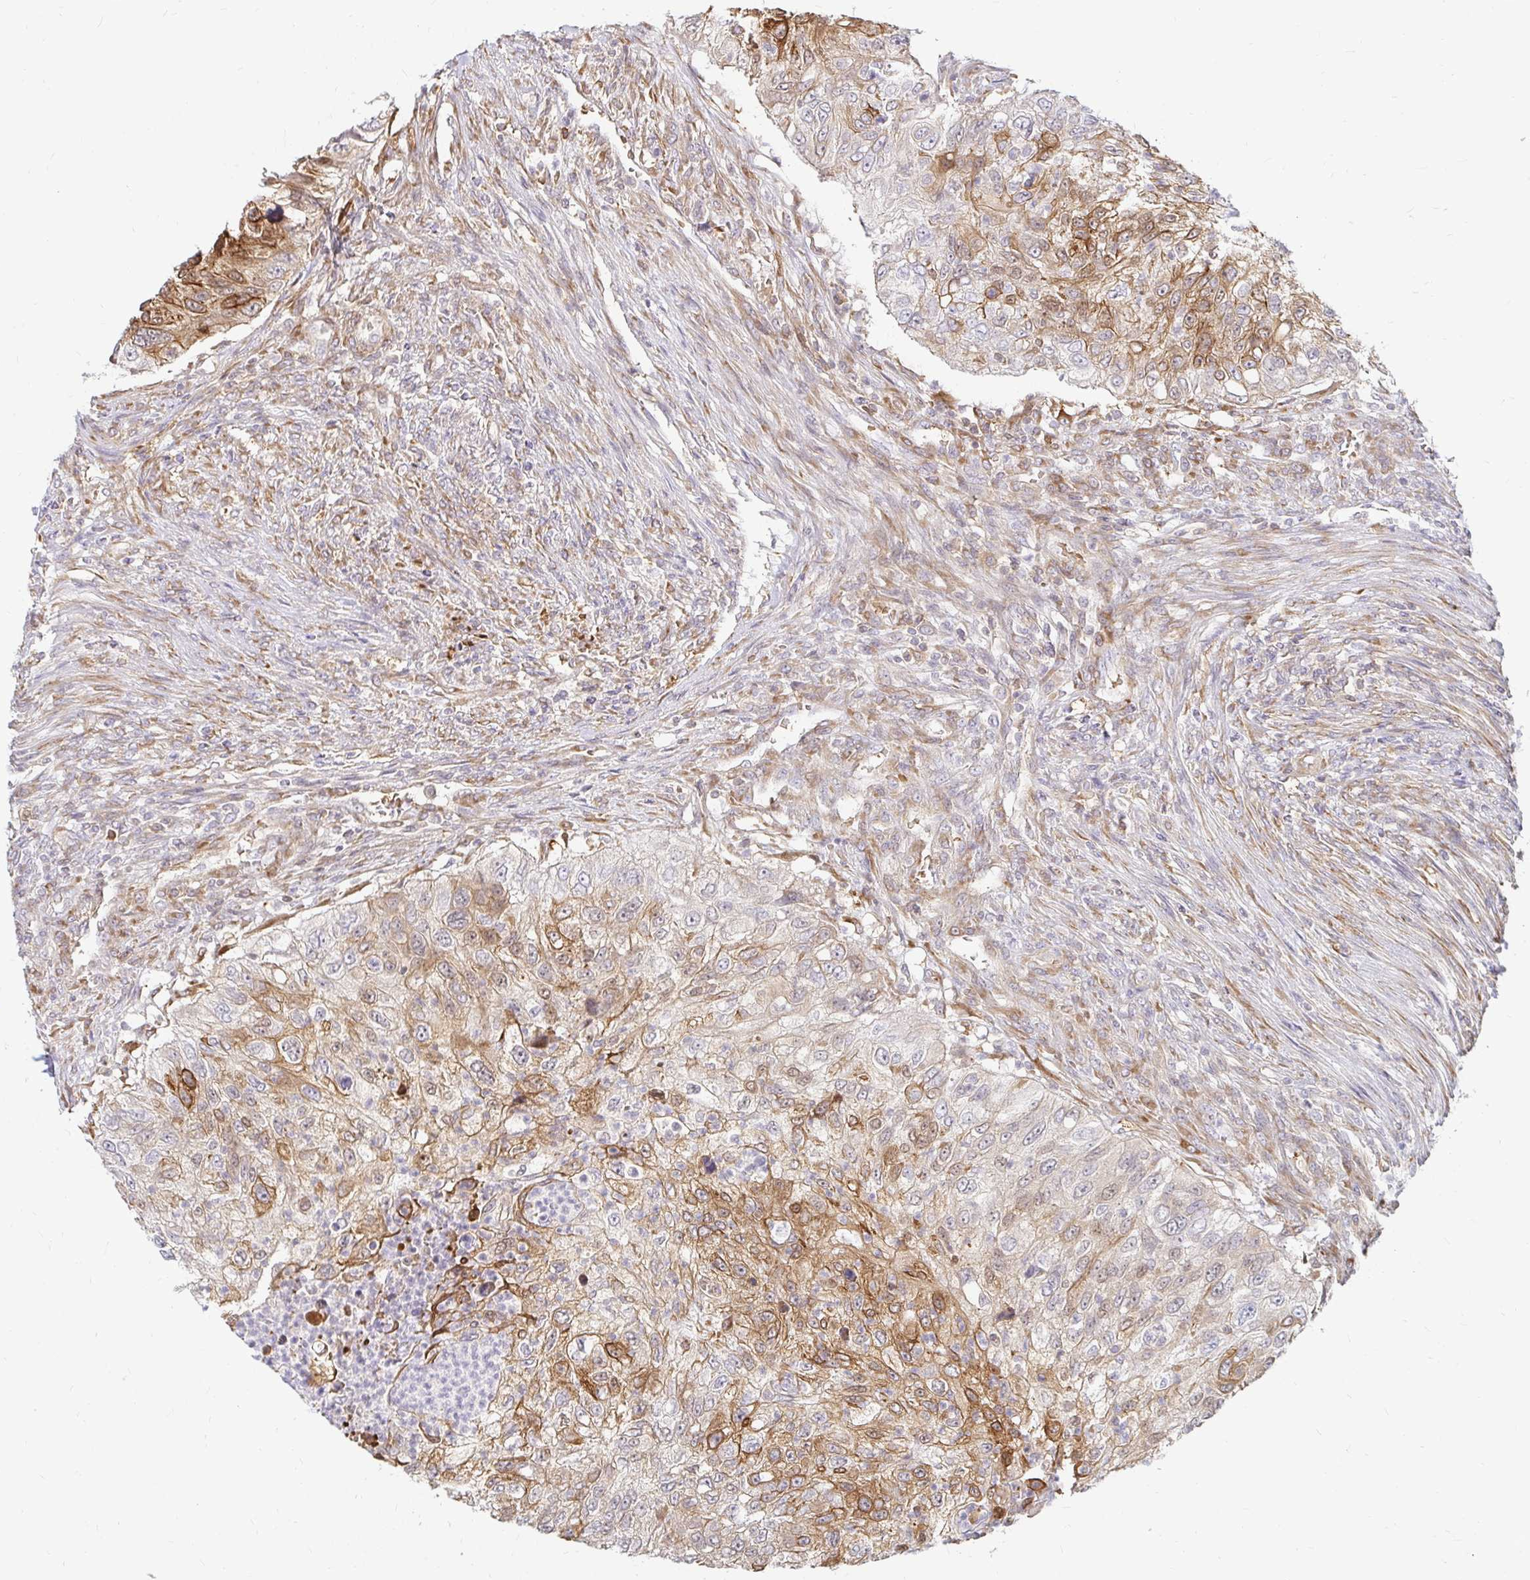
{"staining": {"intensity": "moderate", "quantity": "25%-75%", "location": "cytoplasmic/membranous"}, "tissue": "urothelial cancer", "cell_type": "Tumor cells", "image_type": "cancer", "snomed": [{"axis": "morphology", "description": "Urothelial carcinoma, High grade"}, {"axis": "topography", "description": "Urinary bladder"}], "caption": "Immunohistochemical staining of high-grade urothelial carcinoma demonstrates medium levels of moderate cytoplasmic/membranous protein expression in about 25%-75% of tumor cells.", "gene": "CAST", "patient": {"sex": "female", "age": 60}}